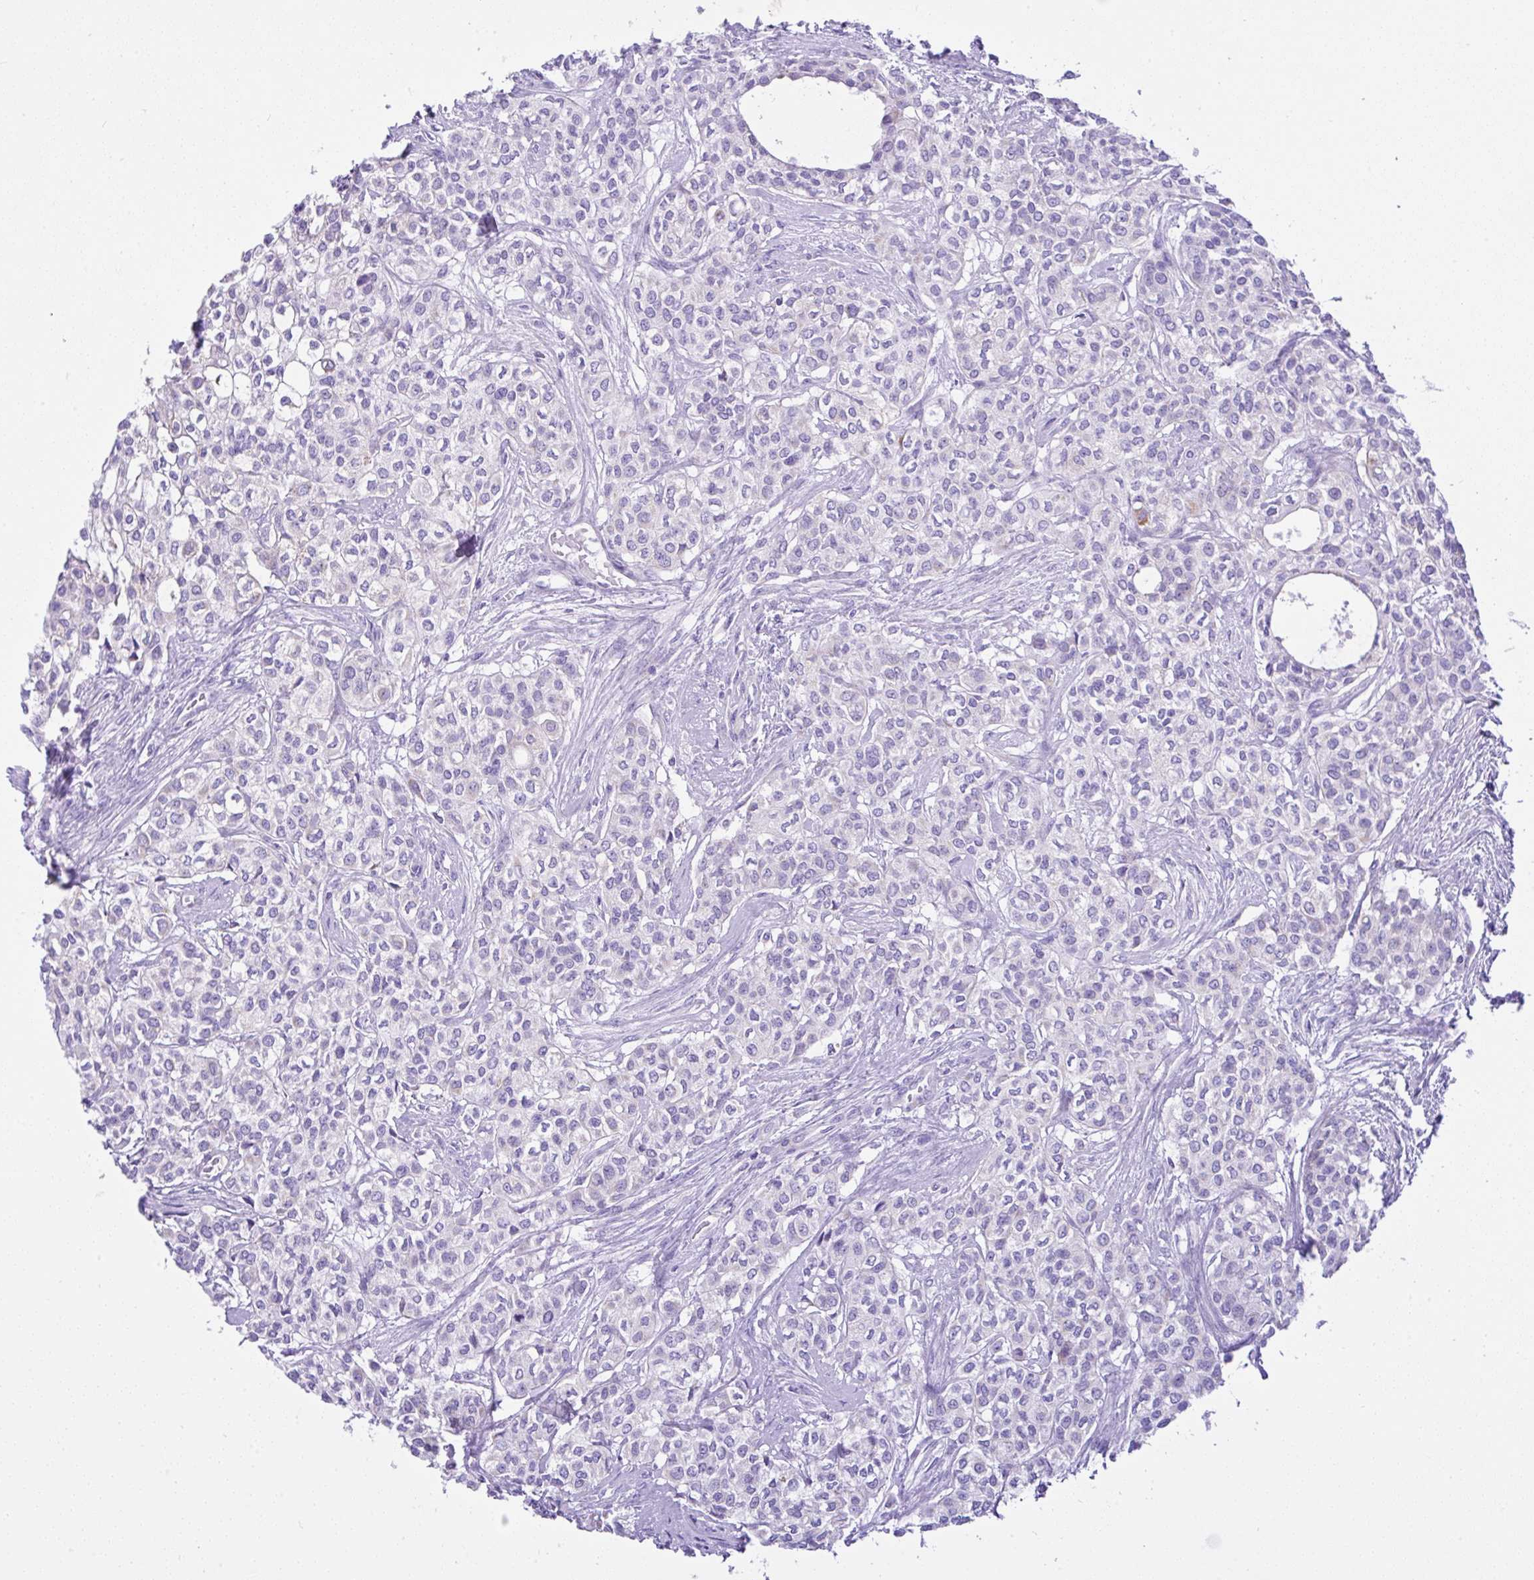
{"staining": {"intensity": "weak", "quantity": "<25%", "location": "cytoplasmic/membranous"}, "tissue": "head and neck cancer", "cell_type": "Tumor cells", "image_type": "cancer", "snomed": [{"axis": "morphology", "description": "Adenocarcinoma, NOS"}, {"axis": "topography", "description": "Head-Neck"}], "caption": "An immunohistochemistry image of adenocarcinoma (head and neck) is shown. There is no staining in tumor cells of adenocarcinoma (head and neck). Brightfield microscopy of immunohistochemistry stained with DAB (brown) and hematoxylin (blue), captured at high magnification.", "gene": "SLC13A1", "patient": {"sex": "male", "age": 81}}